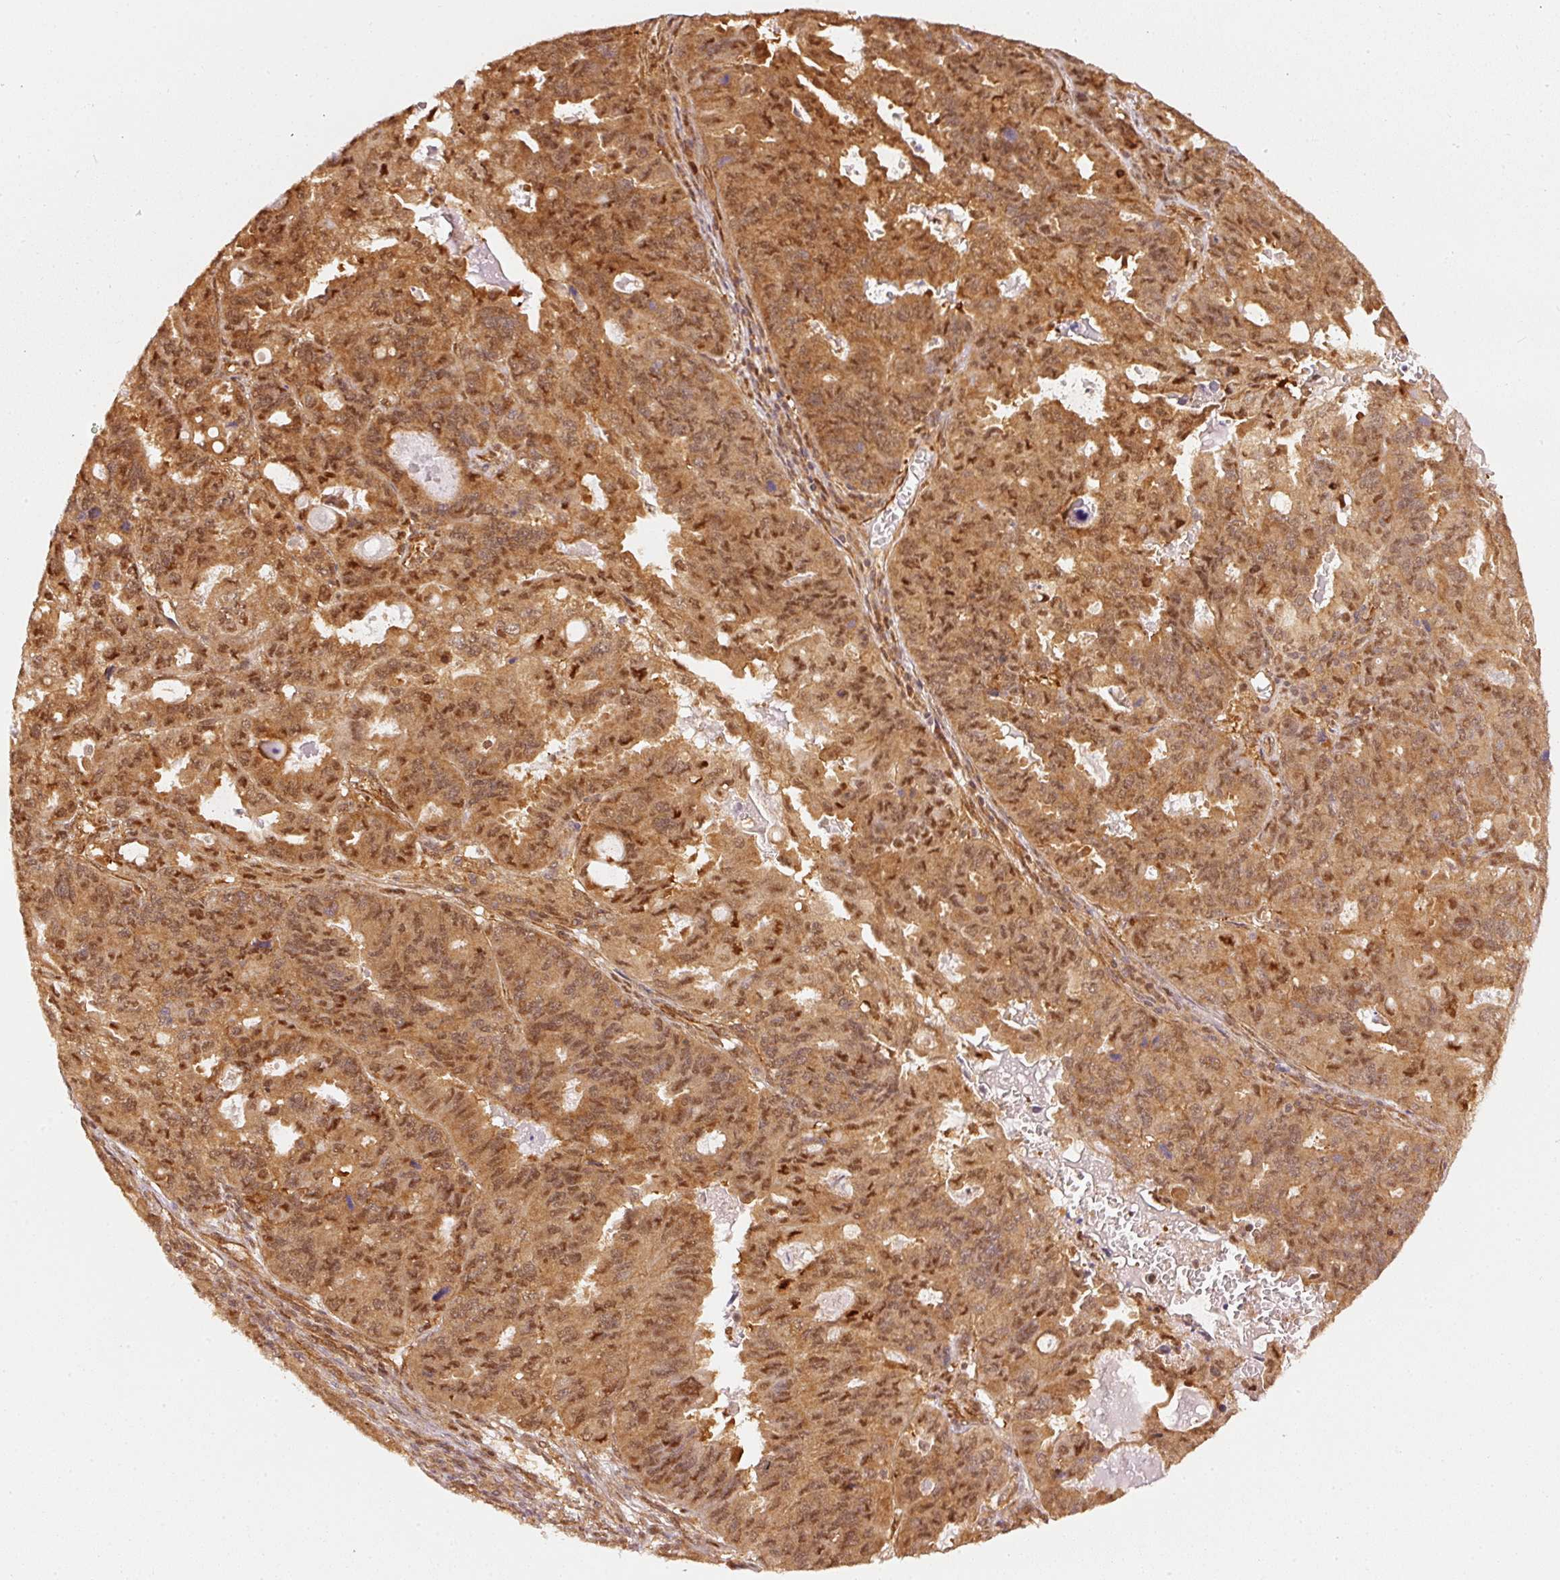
{"staining": {"intensity": "moderate", "quantity": ">75%", "location": "cytoplasmic/membranous,nuclear"}, "tissue": "endometrial cancer", "cell_type": "Tumor cells", "image_type": "cancer", "snomed": [{"axis": "morphology", "description": "Adenocarcinoma, NOS"}, {"axis": "topography", "description": "Uterus"}], "caption": "An immunohistochemistry histopathology image of neoplastic tissue is shown. Protein staining in brown shows moderate cytoplasmic/membranous and nuclear positivity in endometrial adenocarcinoma within tumor cells.", "gene": "PSMD1", "patient": {"sex": "female", "age": 79}}